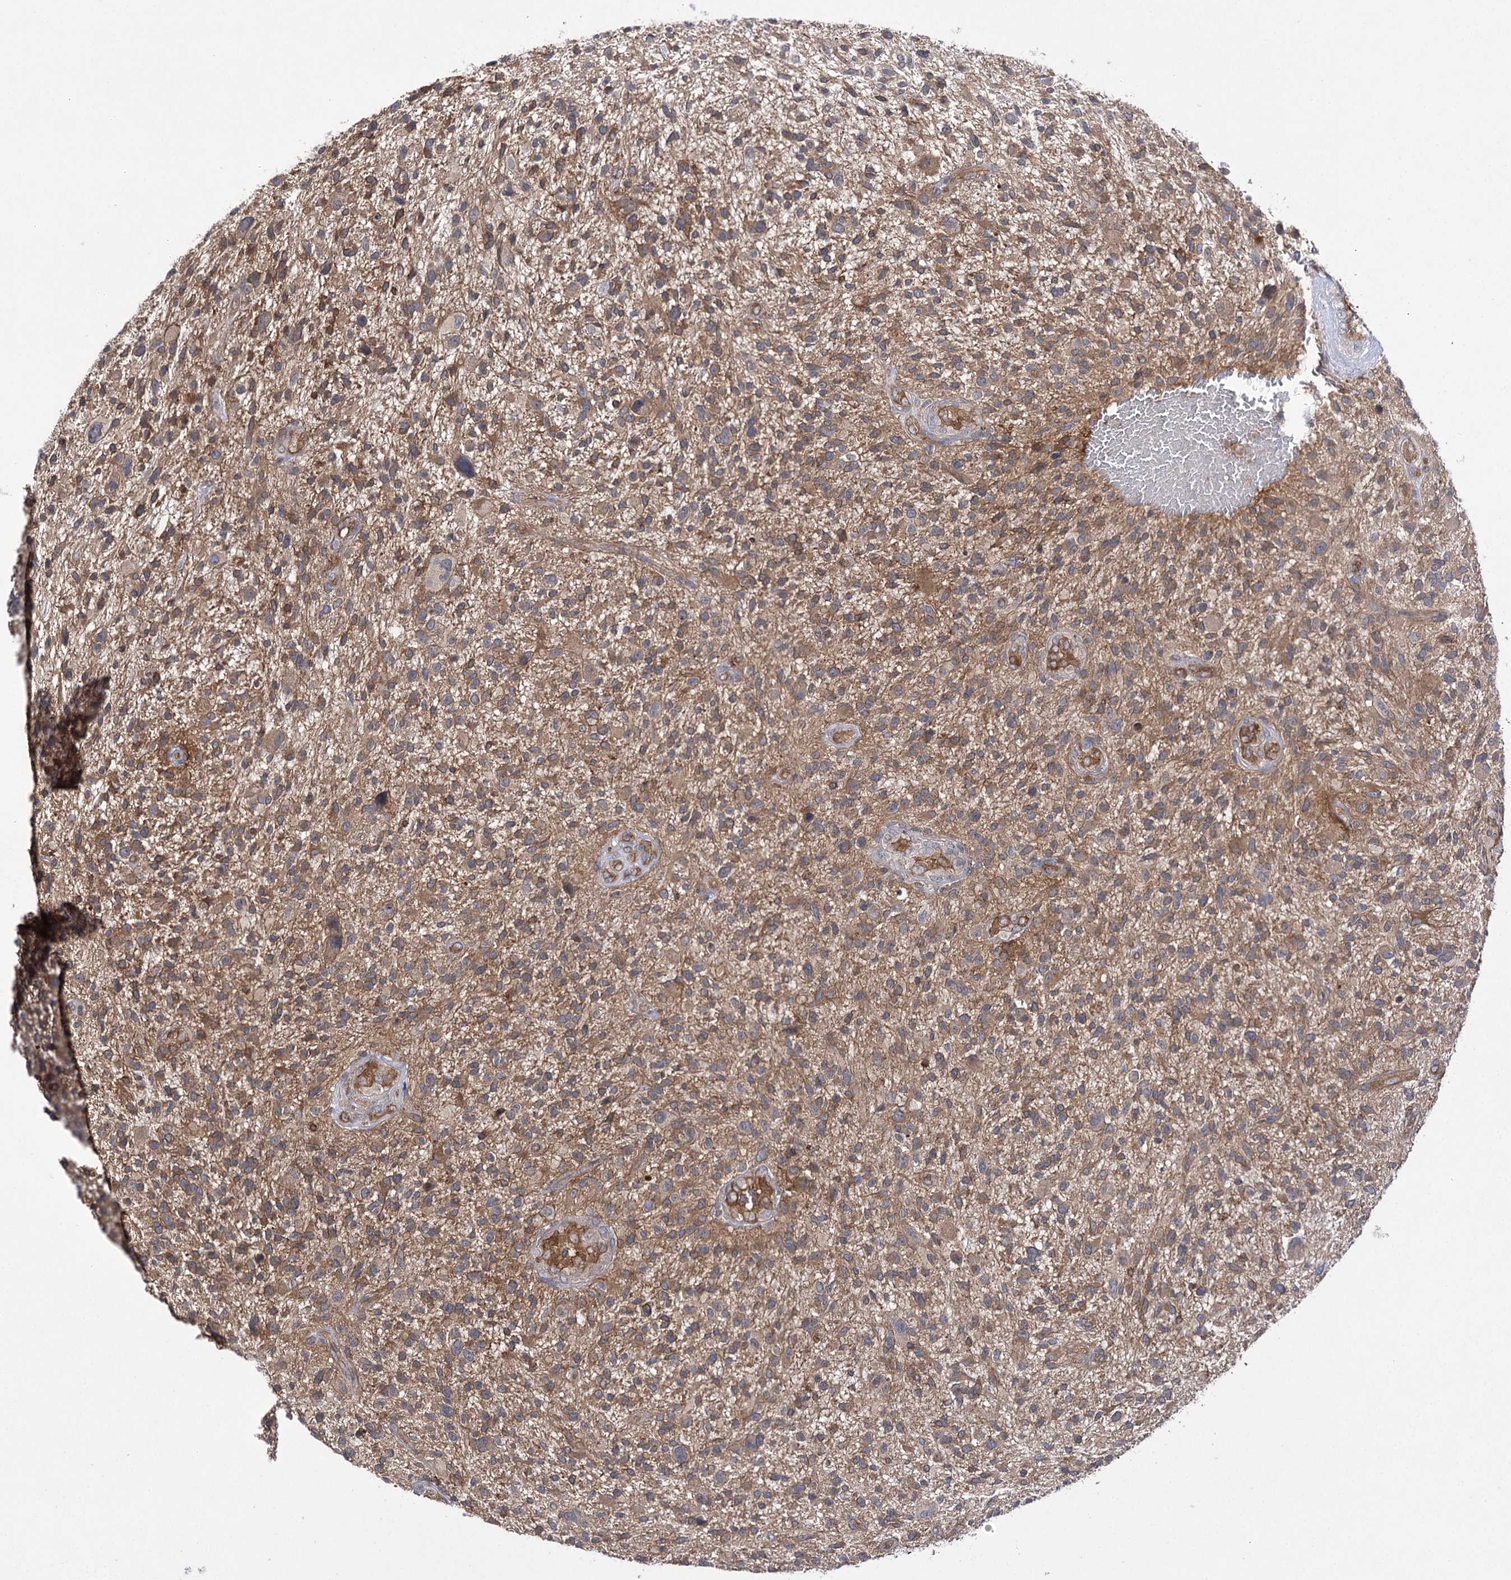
{"staining": {"intensity": "moderate", "quantity": ">75%", "location": "cytoplasmic/membranous"}, "tissue": "glioma", "cell_type": "Tumor cells", "image_type": "cancer", "snomed": [{"axis": "morphology", "description": "Glioma, malignant, High grade"}, {"axis": "topography", "description": "Brain"}], "caption": "A high-resolution image shows immunohistochemistry (IHC) staining of glioma, which demonstrates moderate cytoplasmic/membranous expression in about >75% of tumor cells. The protein of interest is stained brown, and the nuclei are stained in blue (DAB IHC with brightfield microscopy, high magnification).", "gene": "BCR", "patient": {"sex": "male", "age": 47}}